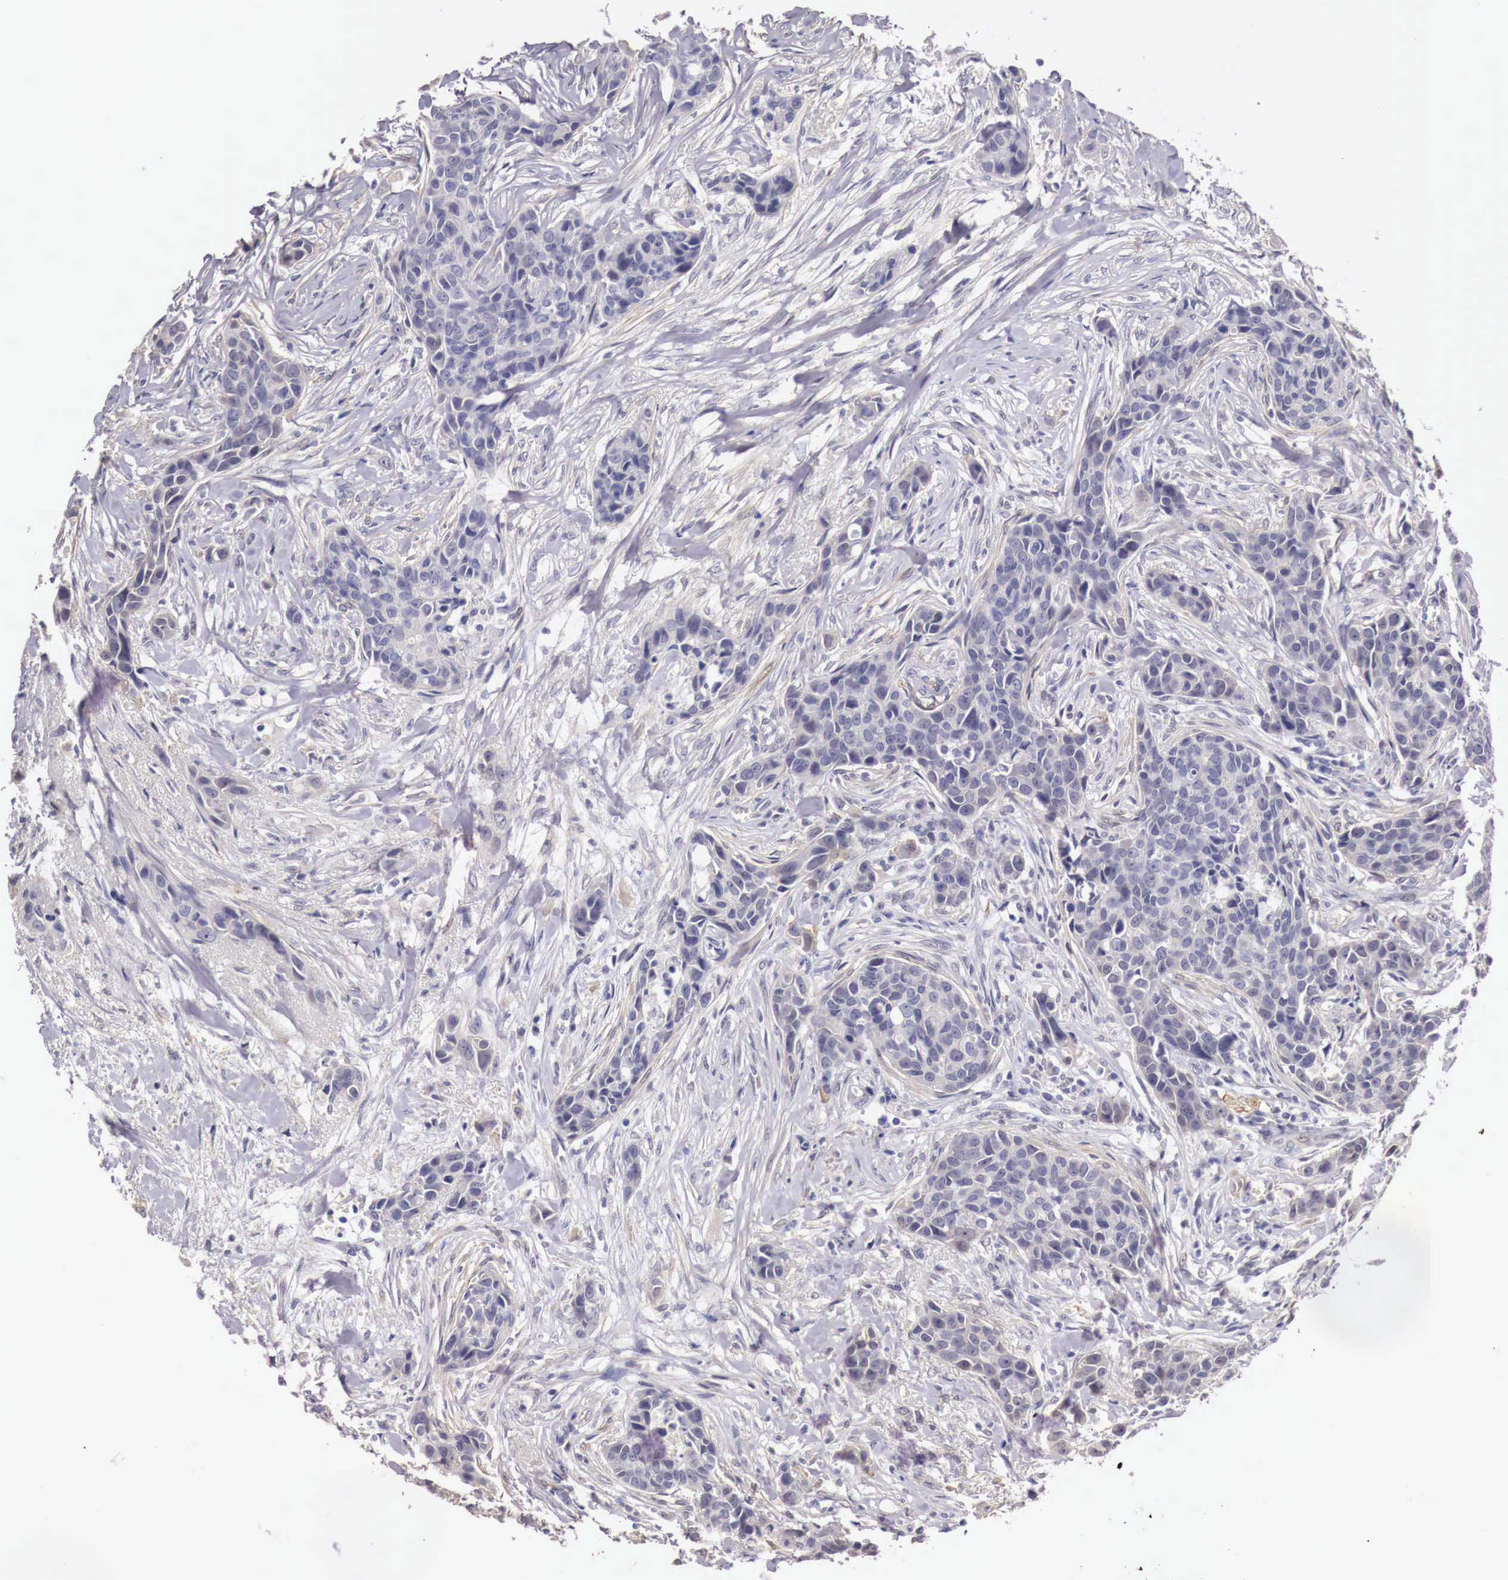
{"staining": {"intensity": "negative", "quantity": "none", "location": "none"}, "tissue": "breast cancer", "cell_type": "Tumor cells", "image_type": "cancer", "snomed": [{"axis": "morphology", "description": "Duct carcinoma"}, {"axis": "topography", "description": "Breast"}], "caption": "The histopathology image reveals no significant expression in tumor cells of invasive ductal carcinoma (breast).", "gene": "ENOX2", "patient": {"sex": "female", "age": 91}}